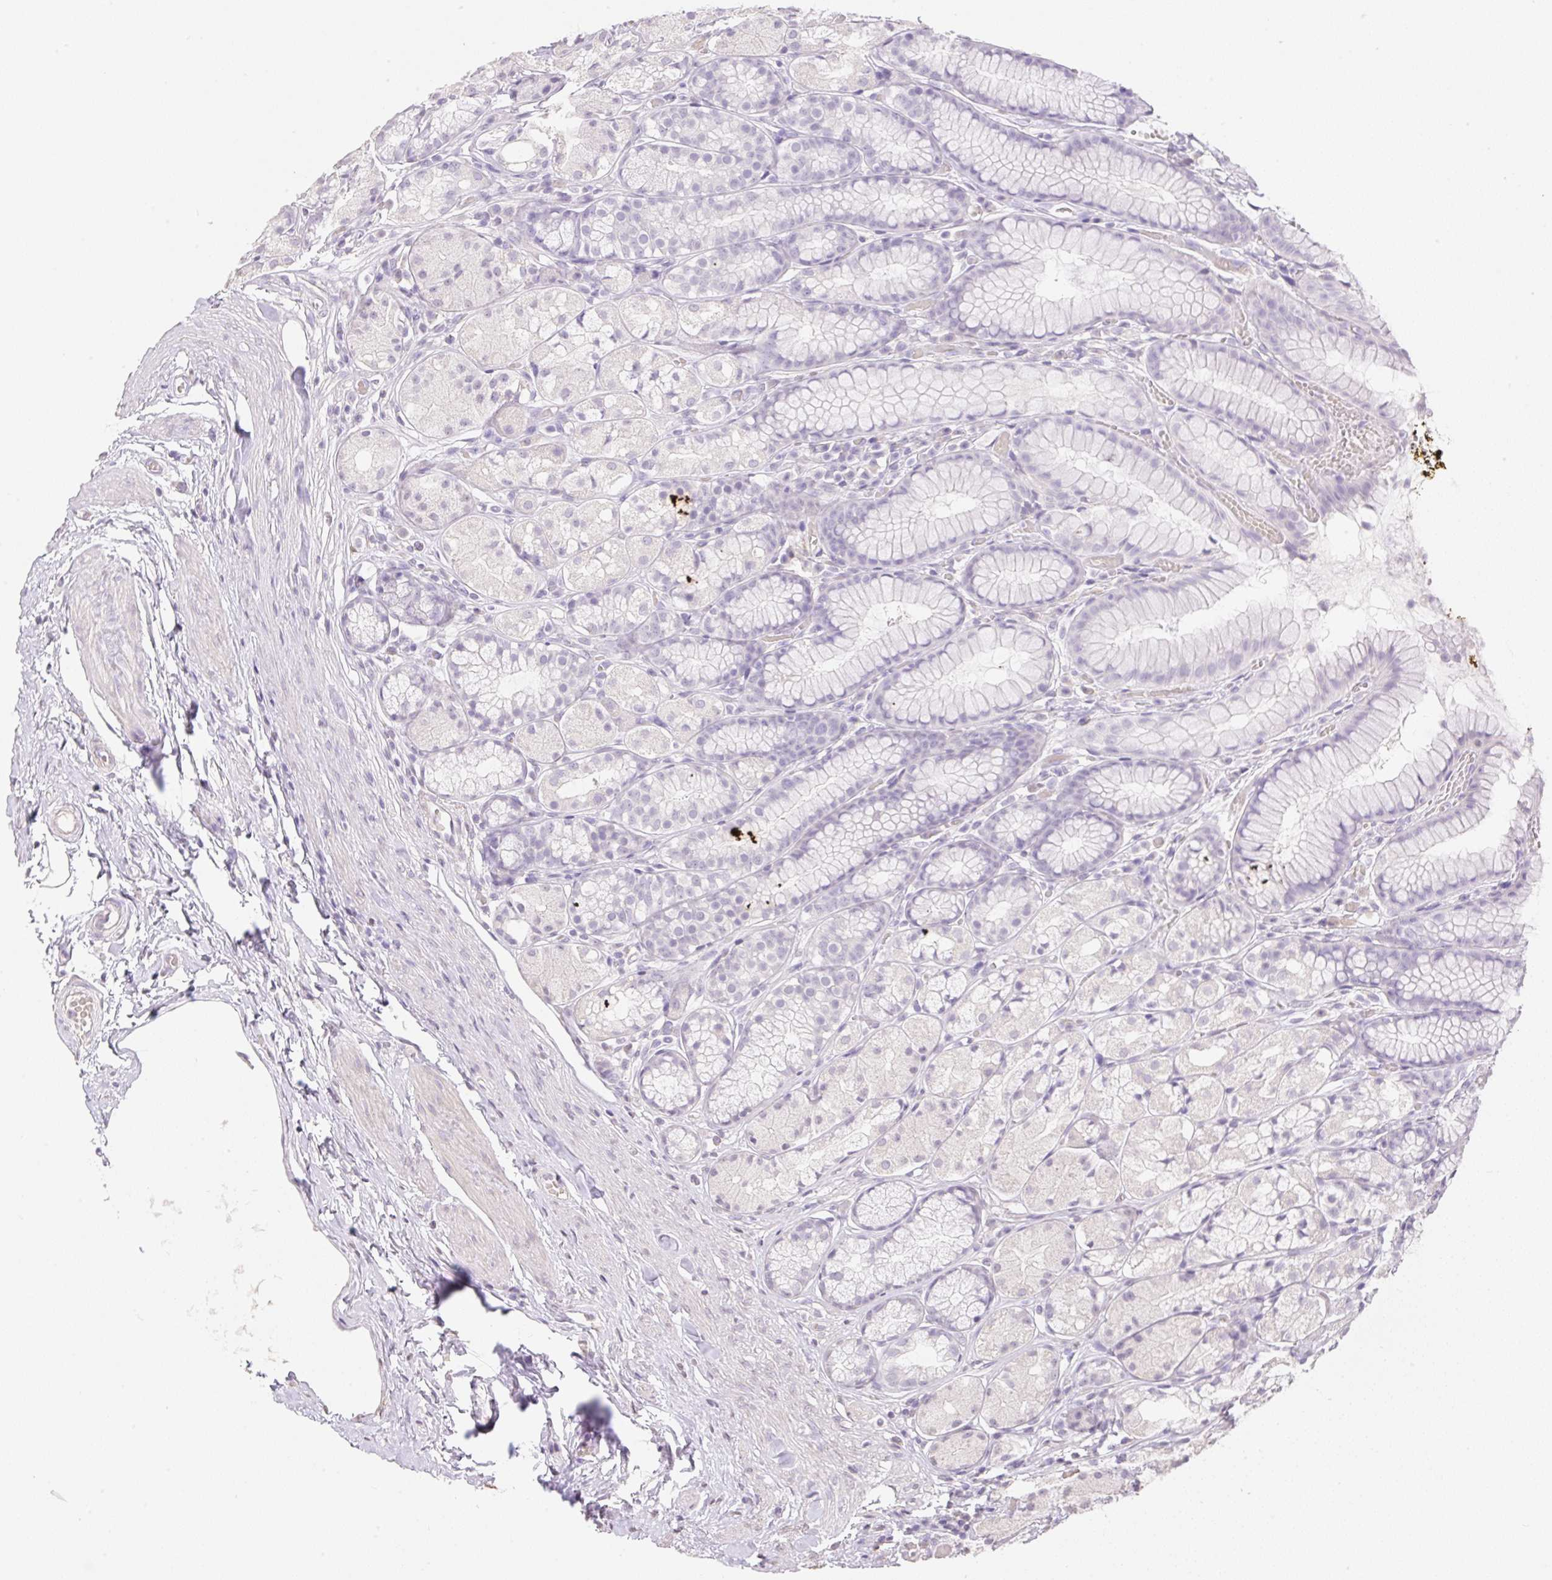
{"staining": {"intensity": "negative", "quantity": "none", "location": "none"}, "tissue": "stomach", "cell_type": "Glandular cells", "image_type": "normal", "snomed": [{"axis": "morphology", "description": "Normal tissue, NOS"}, {"axis": "topography", "description": "Smooth muscle"}, {"axis": "topography", "description": "Stomach"}], "caption": "IHC micrograph of normal stomach: stomach stained with DAB exhibits no significant protein expression in glandular cells.", "gene": "HCRTR2", "patient": {"sex": "male", "age": 70}}